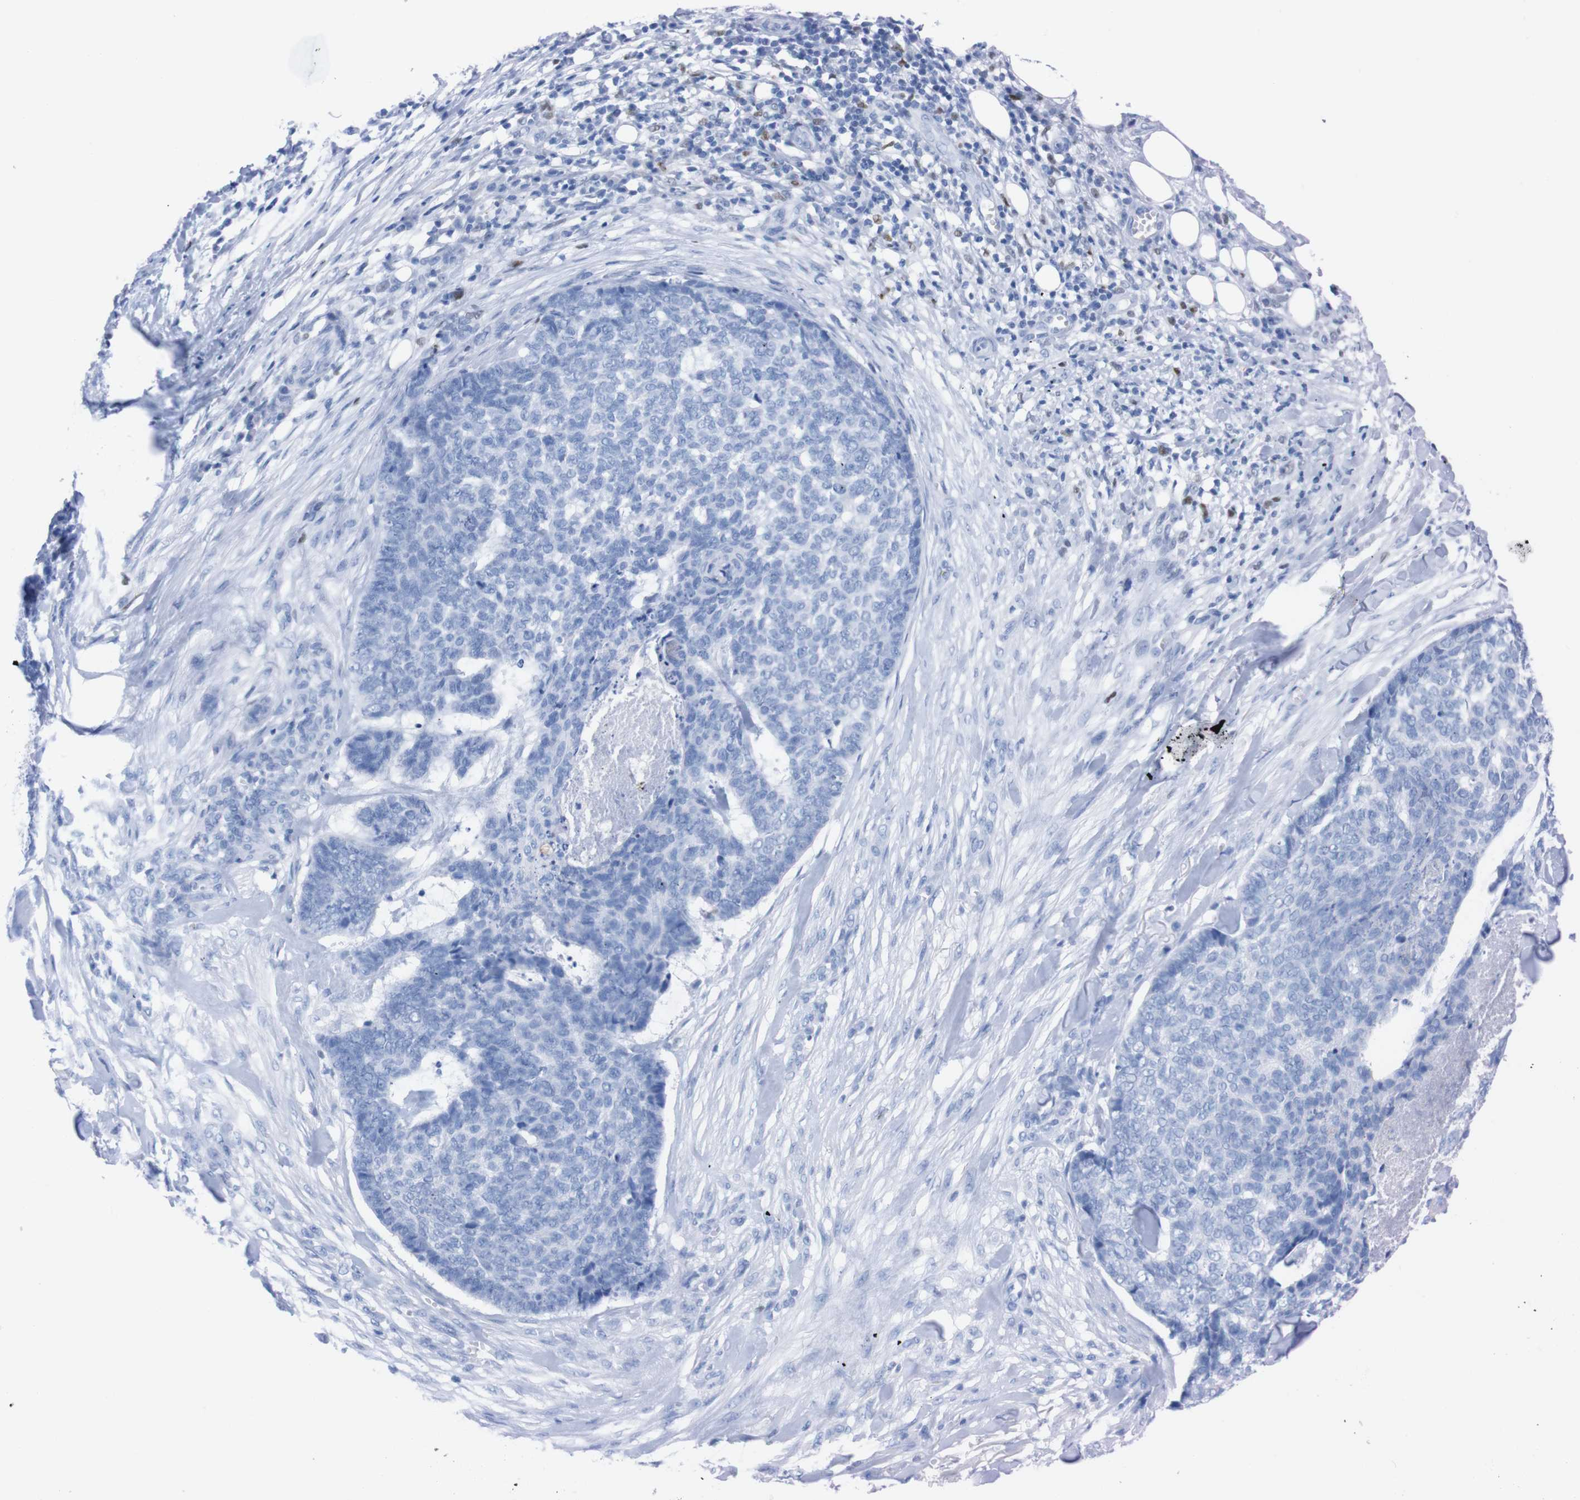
{"staining": {"intensity": "negative", "quantity": "none", "location": "none"}, "tissue": "skin cancer", "cell_type": "Tumor cells", "image_type": "cancer", "snomed": [{"axis": "morphology", "description": "Basal cell carcinoma"}, {"axis": "topography", "description": "Skin"}], "caption": "Tumor cells are negative for protein expression in human basal cell carcinoma (skin).", "gene": "P2RY12", "patient": {"sex": "male", "age": 84}}